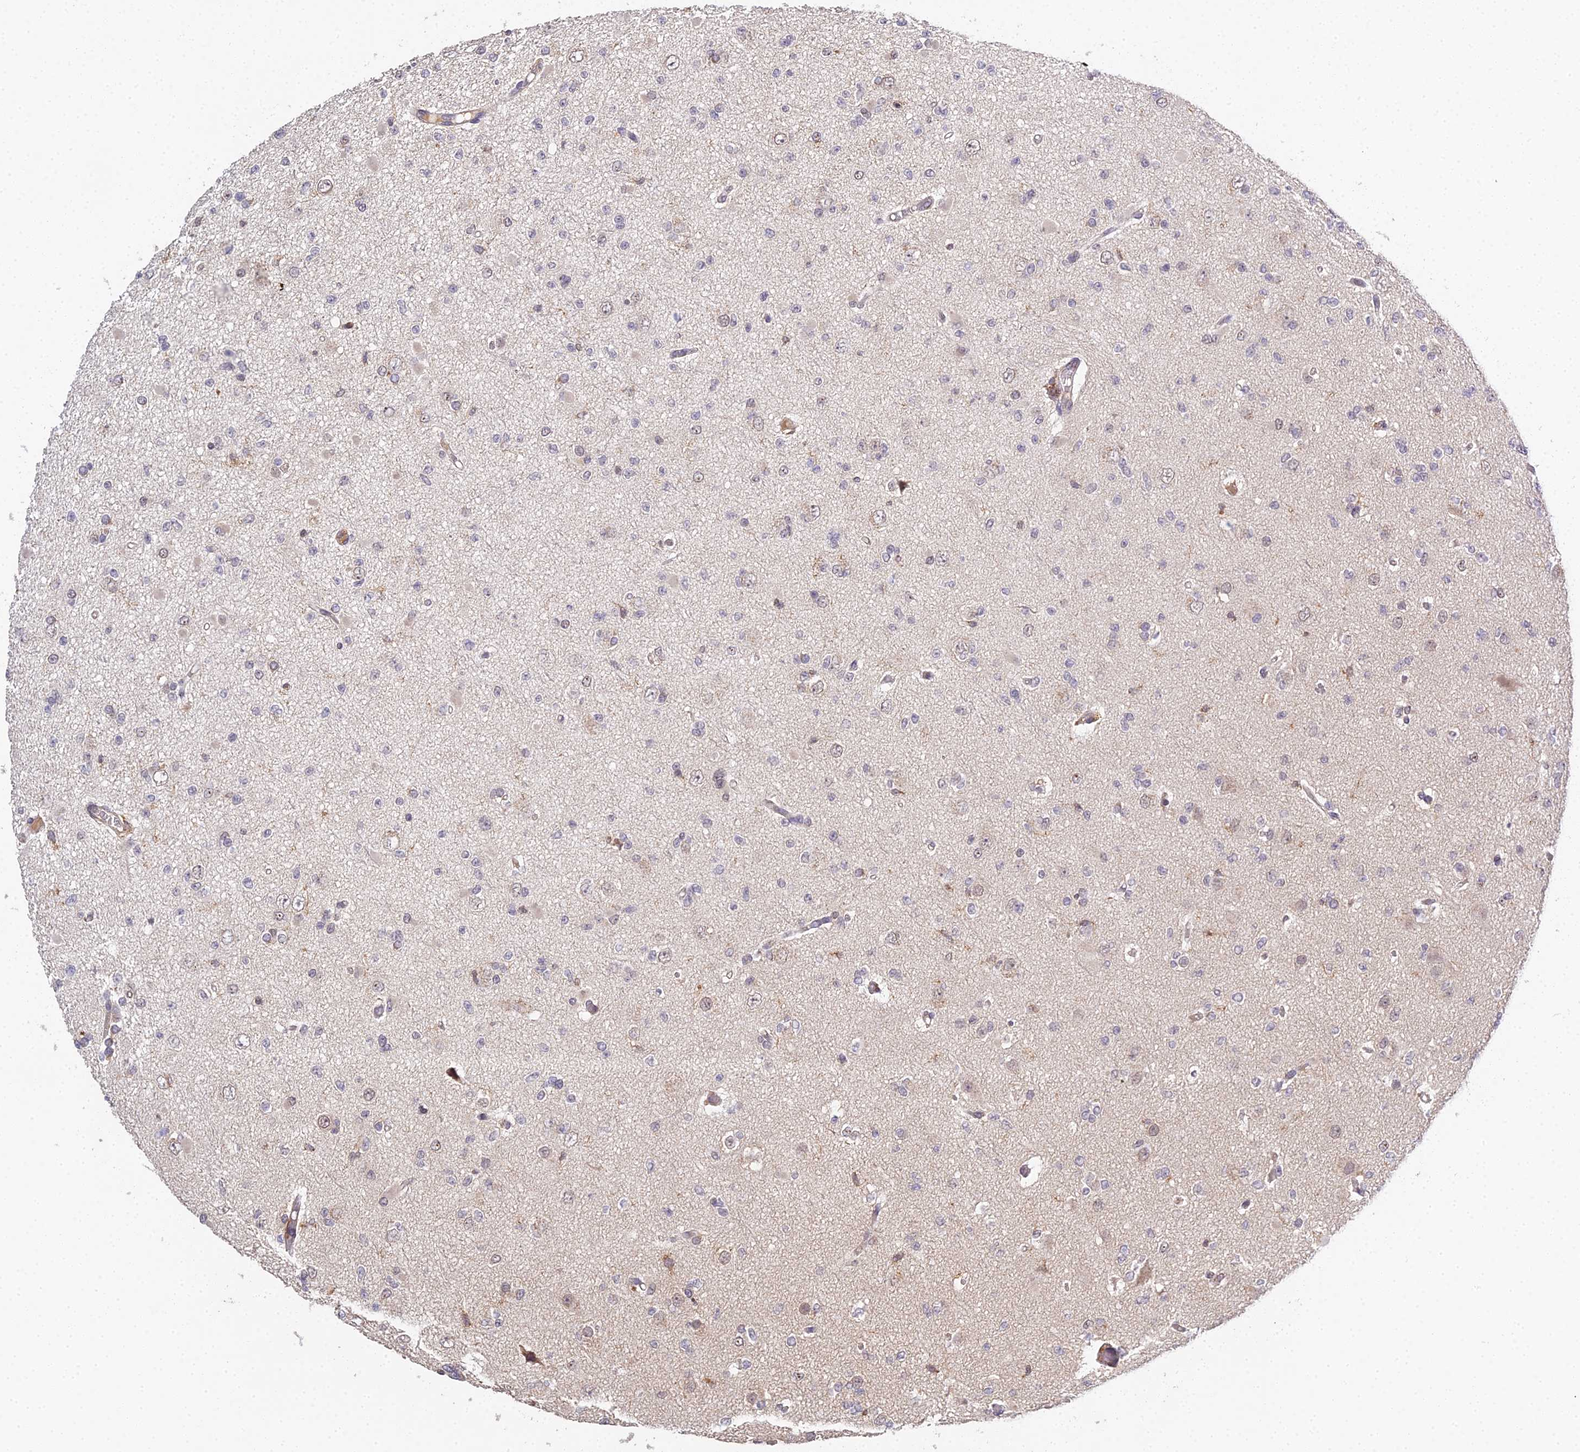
{"staining": {"intensity": "weak", "quantity": "<25%", "location": "cytoplasmic/membranous"}, "tissue": "glioma", "cell_type": "Tumor cells", "image_type": "cancer", "snomed": [{"axis": "morphology", "description": "Glioma, malignant, Low grade"}, {"axis": "topography", "description": "Brain"}], "caption": "Histopathology image shows no significant protein expression in tumor cells of glioma.", "gene": "TPRX1", "patient": {"sex": "female", "age": 22}}